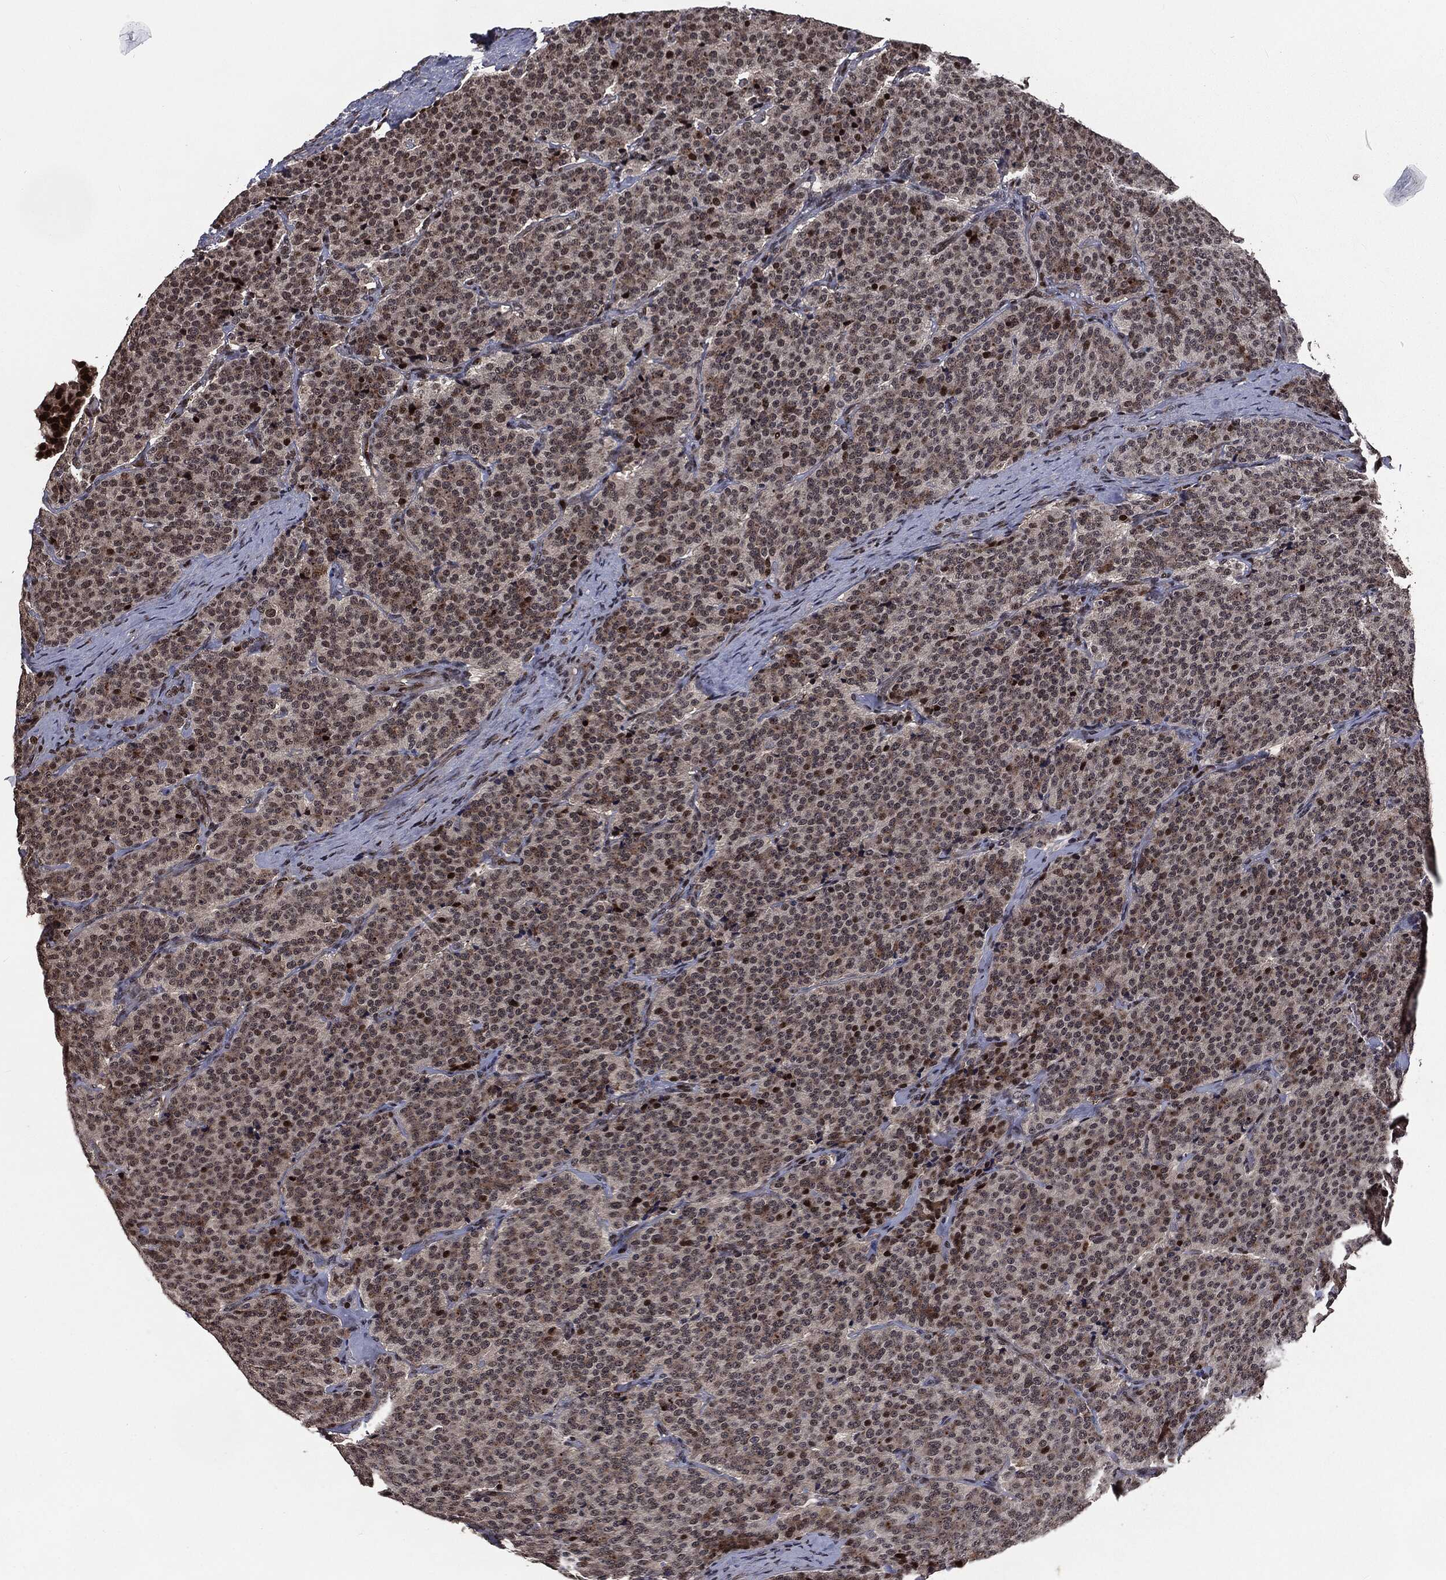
{"staining": {"intensity": "strong", "quantity": "<25%", "location": "nuclear"}, "tissue": "carcinoid", "cell_type": "Tumor cells", "image_type": "cancer", "snomed": [{"axis": "morphology", "description": "Carcinoid, malignant, NOS"}, {"axis": "topography", "description": "Small intestine"}], "caption": "IHC of human carcinoid reveals medium levels of strong nuclear staining in approximately <25% of tumor cells.", "gene": "DVL2", "patient": {"sex": "female", "age": 58}}